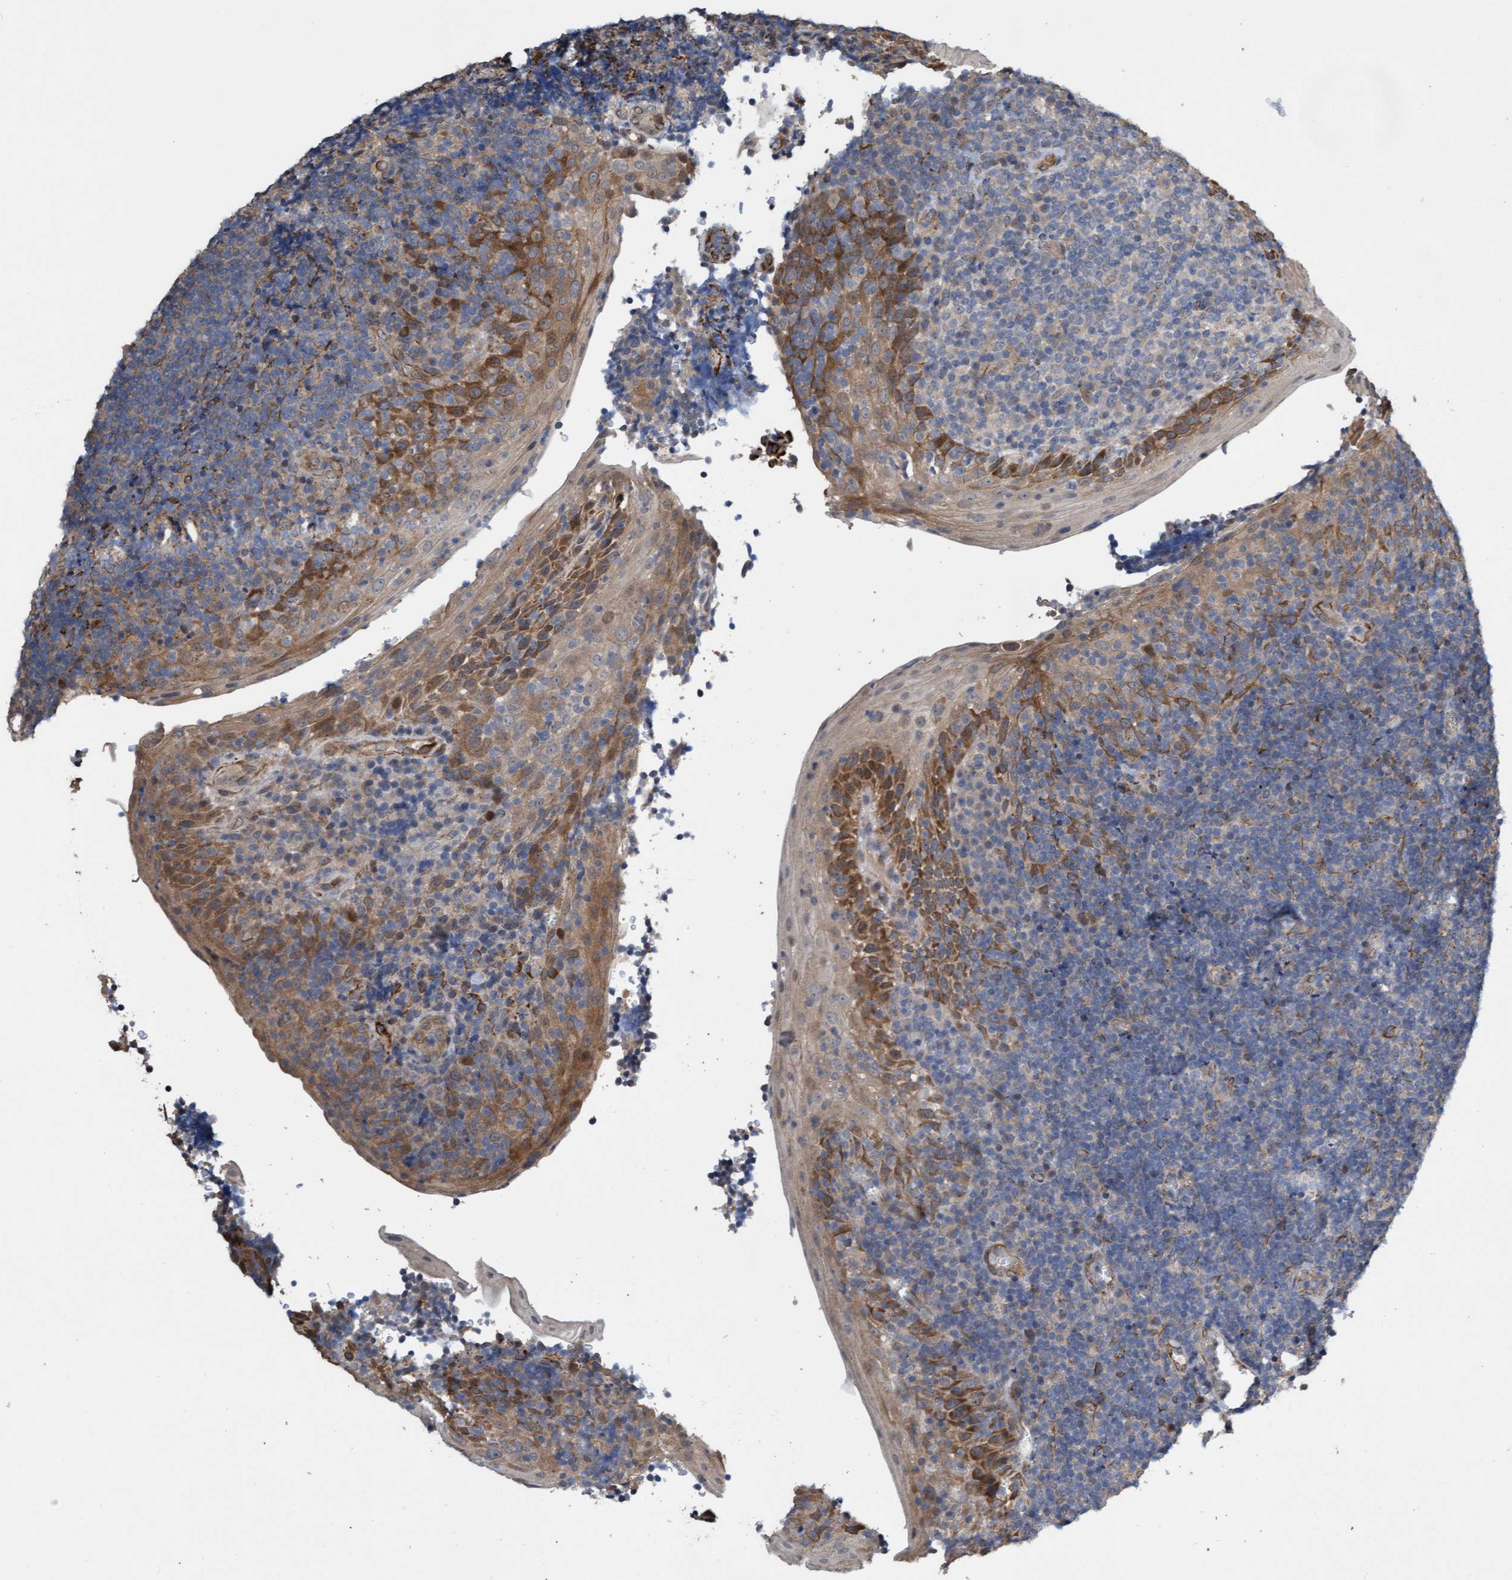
{"staining": {"intensity": "negative", "quantity": "none", "location": "none"}, "tissue": "tonsil", "cell_type": "Germinal center cells", "image_type": "normal", "snomed": [{"axis": "morphology", "description": "Normal tissue, NOS"}, {"axis": "topography", "description": "Tonsil"}], "caption": "Germinal center cells are negative for brown protein staining in unremarkable tonsil. (DAB (3,3'-diaminobenzidine) IHC visualized using brightfield microscopy, high magnification).", "gene": "ITFG1", "patient": {"sex": "male", "age": 37}}